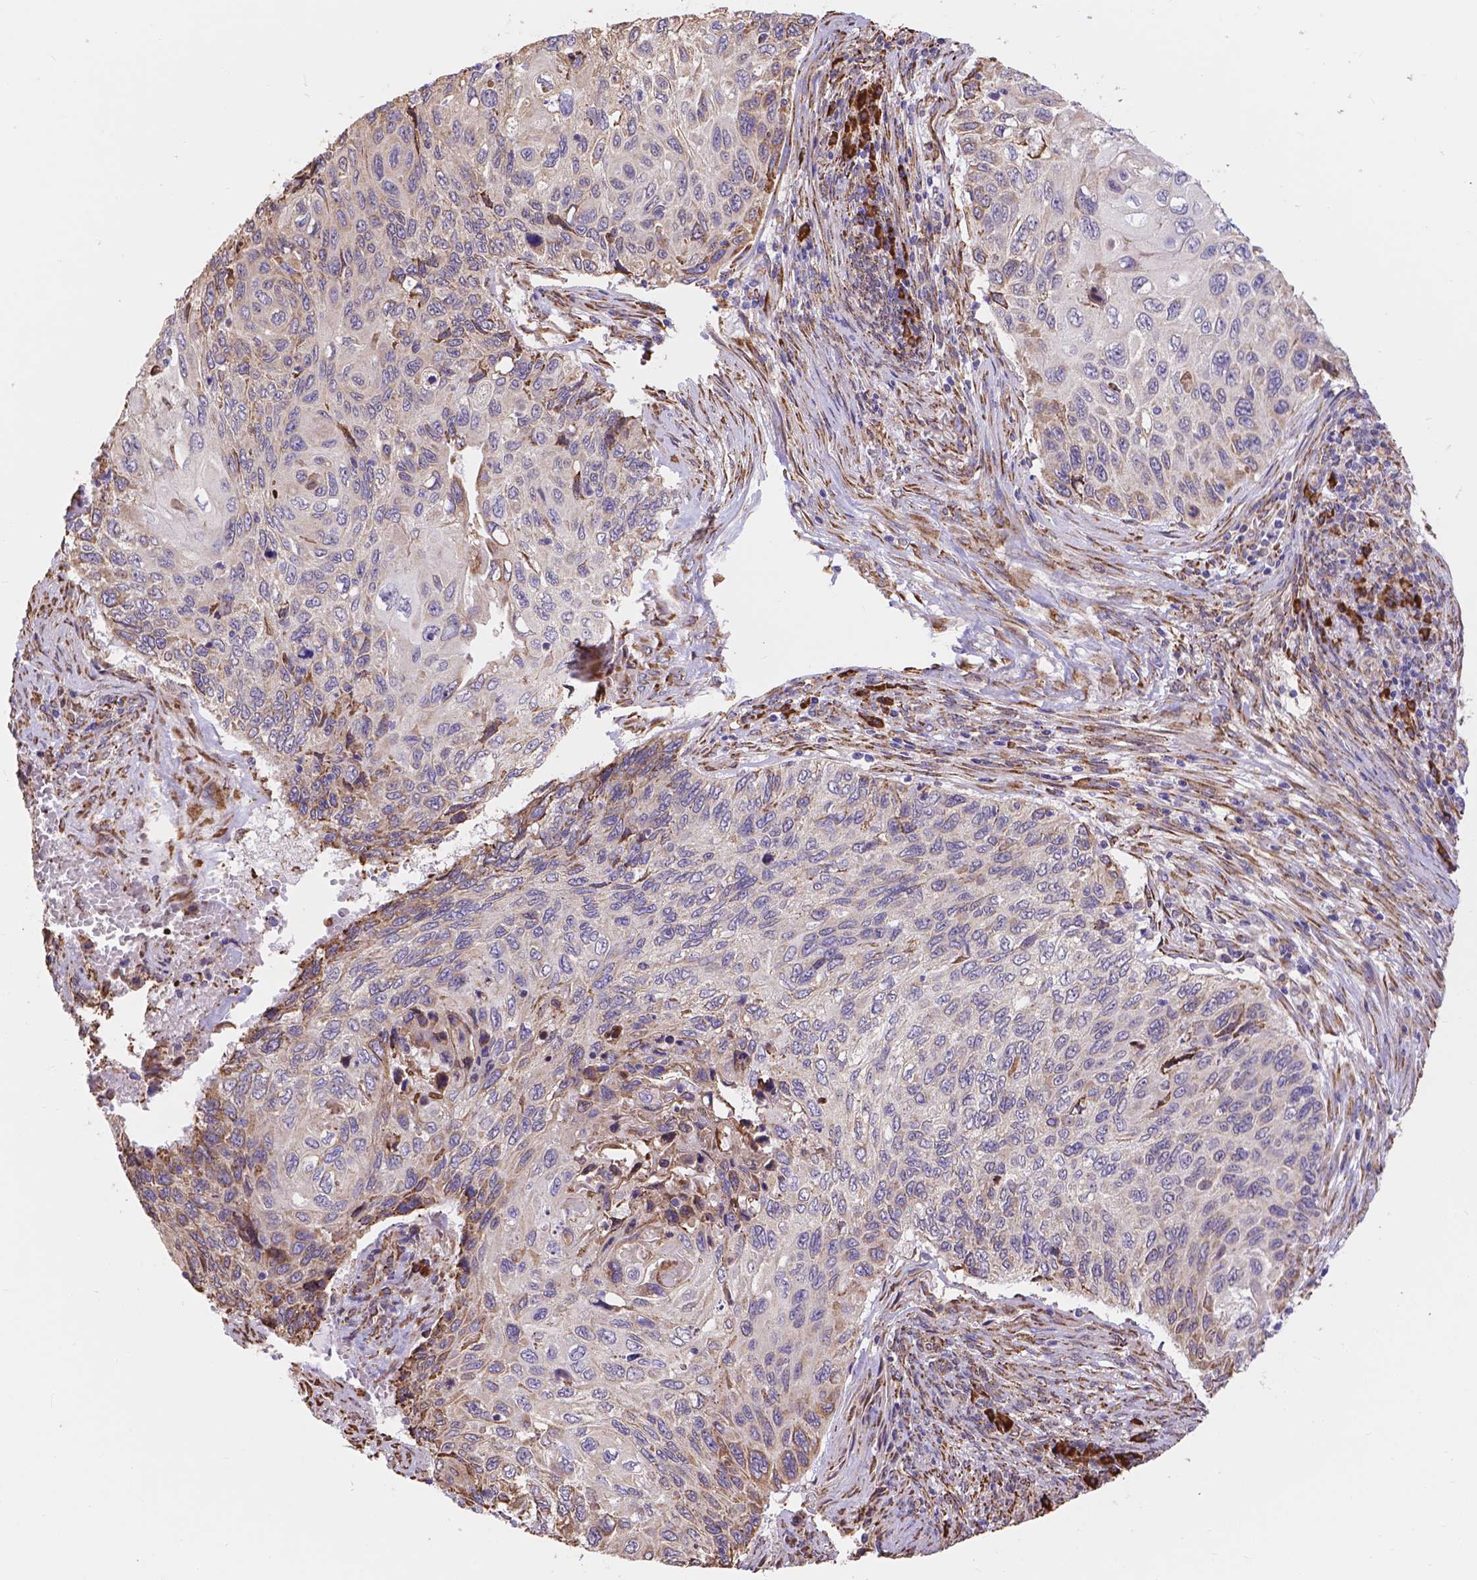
{"staining": {"intensity": "weak", "quantity": "<25%", "location": "cytoplasmic/membranous"}, "tissue": "cervical cancer", "cell_type": "Tumor cells", "image_type": "cancer", "snomed": [{"axis": "morphology", "description": "Squamous cell carcinoma, NOS"}, {"axis": "topography", "description": "Cervix"}], "caption": "High power microscopy histopathology image of an immunohistochemistry (IHC) image of cervical squamous cell carcinoma, revealing no significant expression in tumor cells.", "gene": "IPO11", "patient": {"sex": "female", "age": 70}}